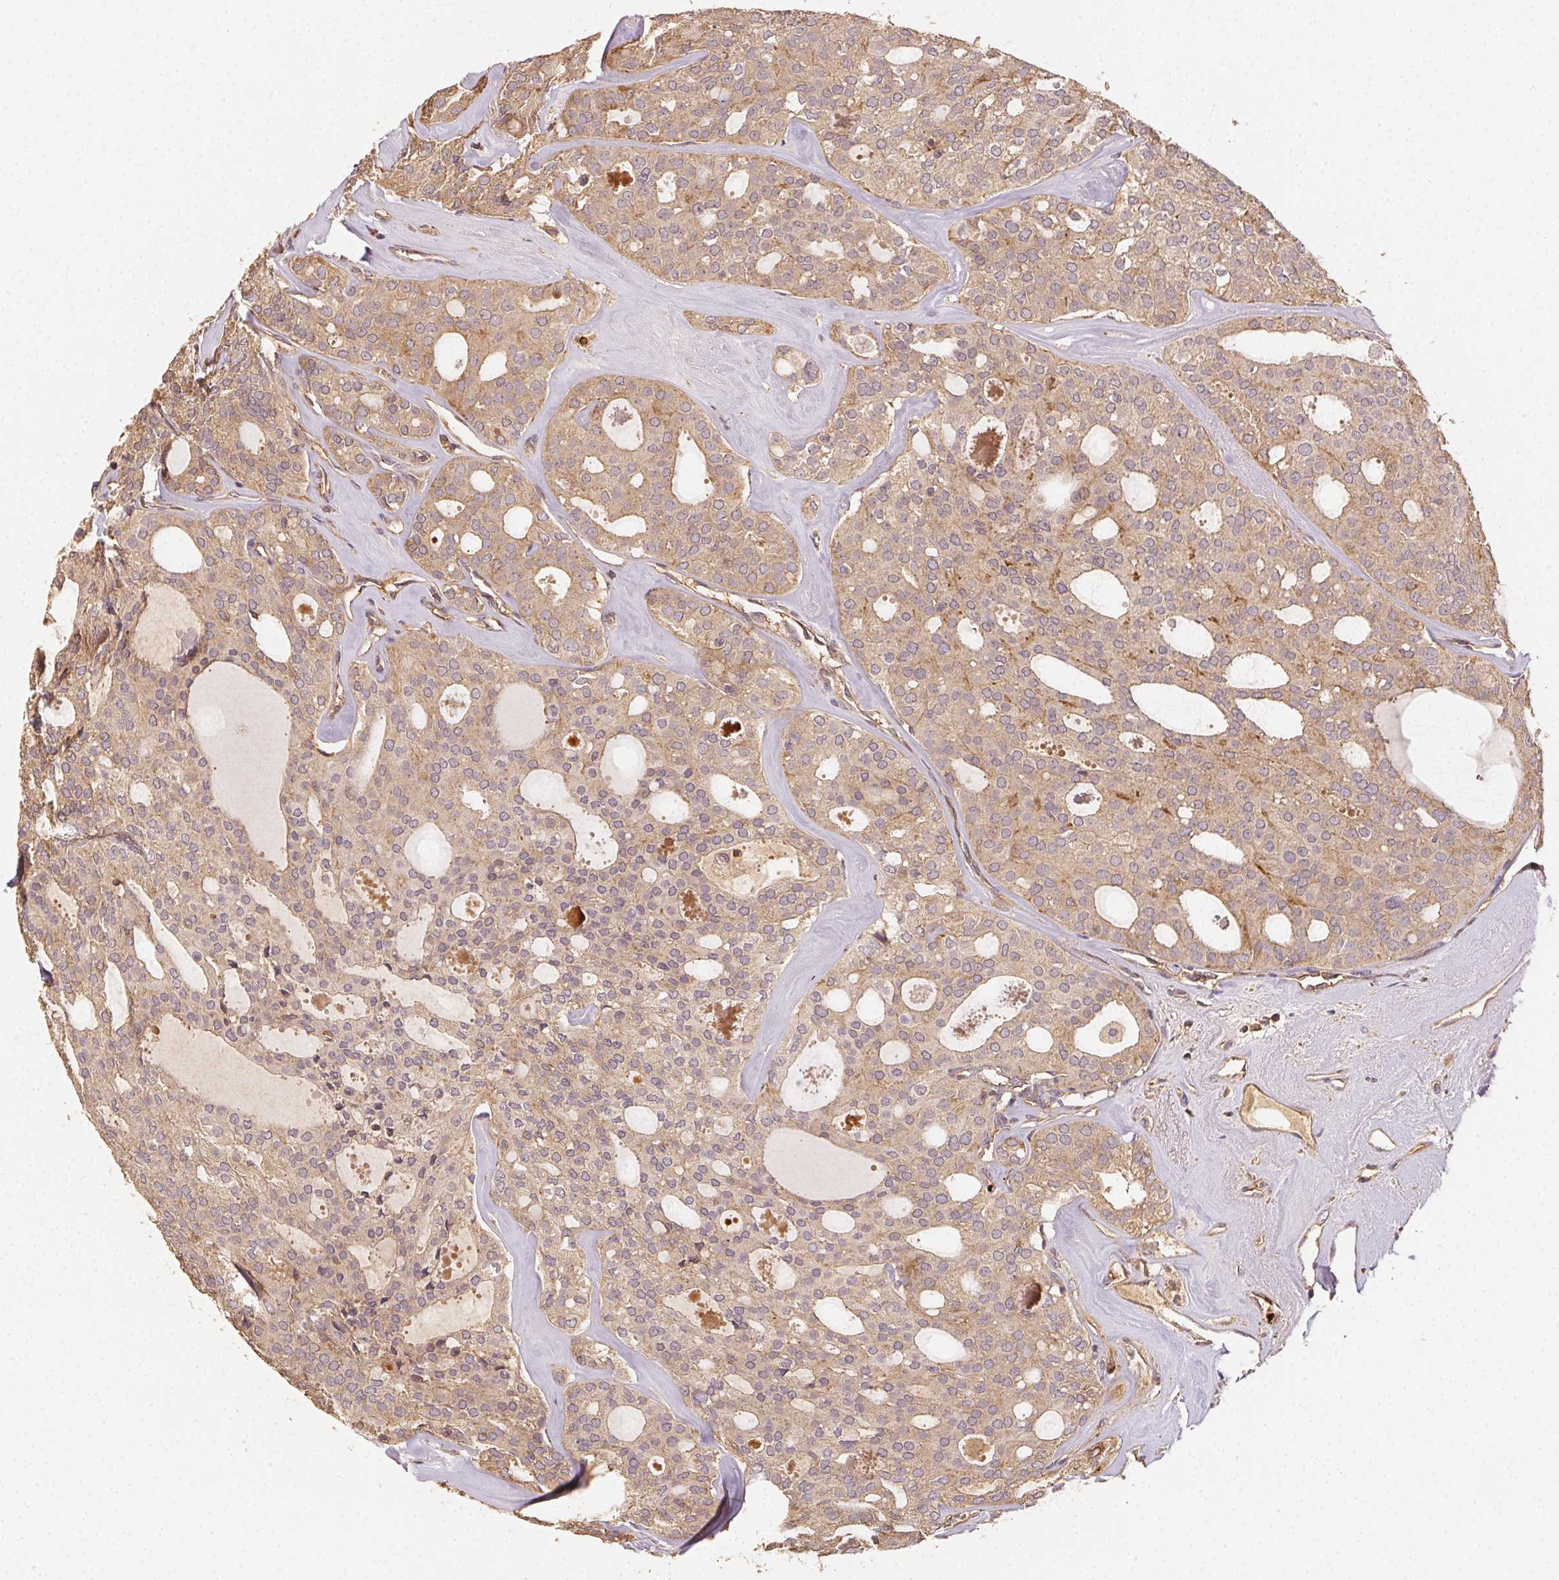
{"staining": {"intensity": "weak", "quantity": ">75%", "location": "cytoplasmic/membranous"}, "tissue": "thyroid cancer", "cell_type": "Tumor cells", "image_type": "cancer", "snomed": [{"axis": "morphology", "description": "Follicular adenoma carcinoma, NOS"}, {"axis": "topography", "description": "Thyroid gland"}], "caption": "Immunohistochemical staining of thyroid follicular adenoma carcinoma reveals weak cytoplasmic/membranous protein expression in approximately >75% of tumor cells. (DAB IHC with brightfield microscopy, high magnification).", "gene": "RALA", "patient": {"sex": "male", "age": 75}}